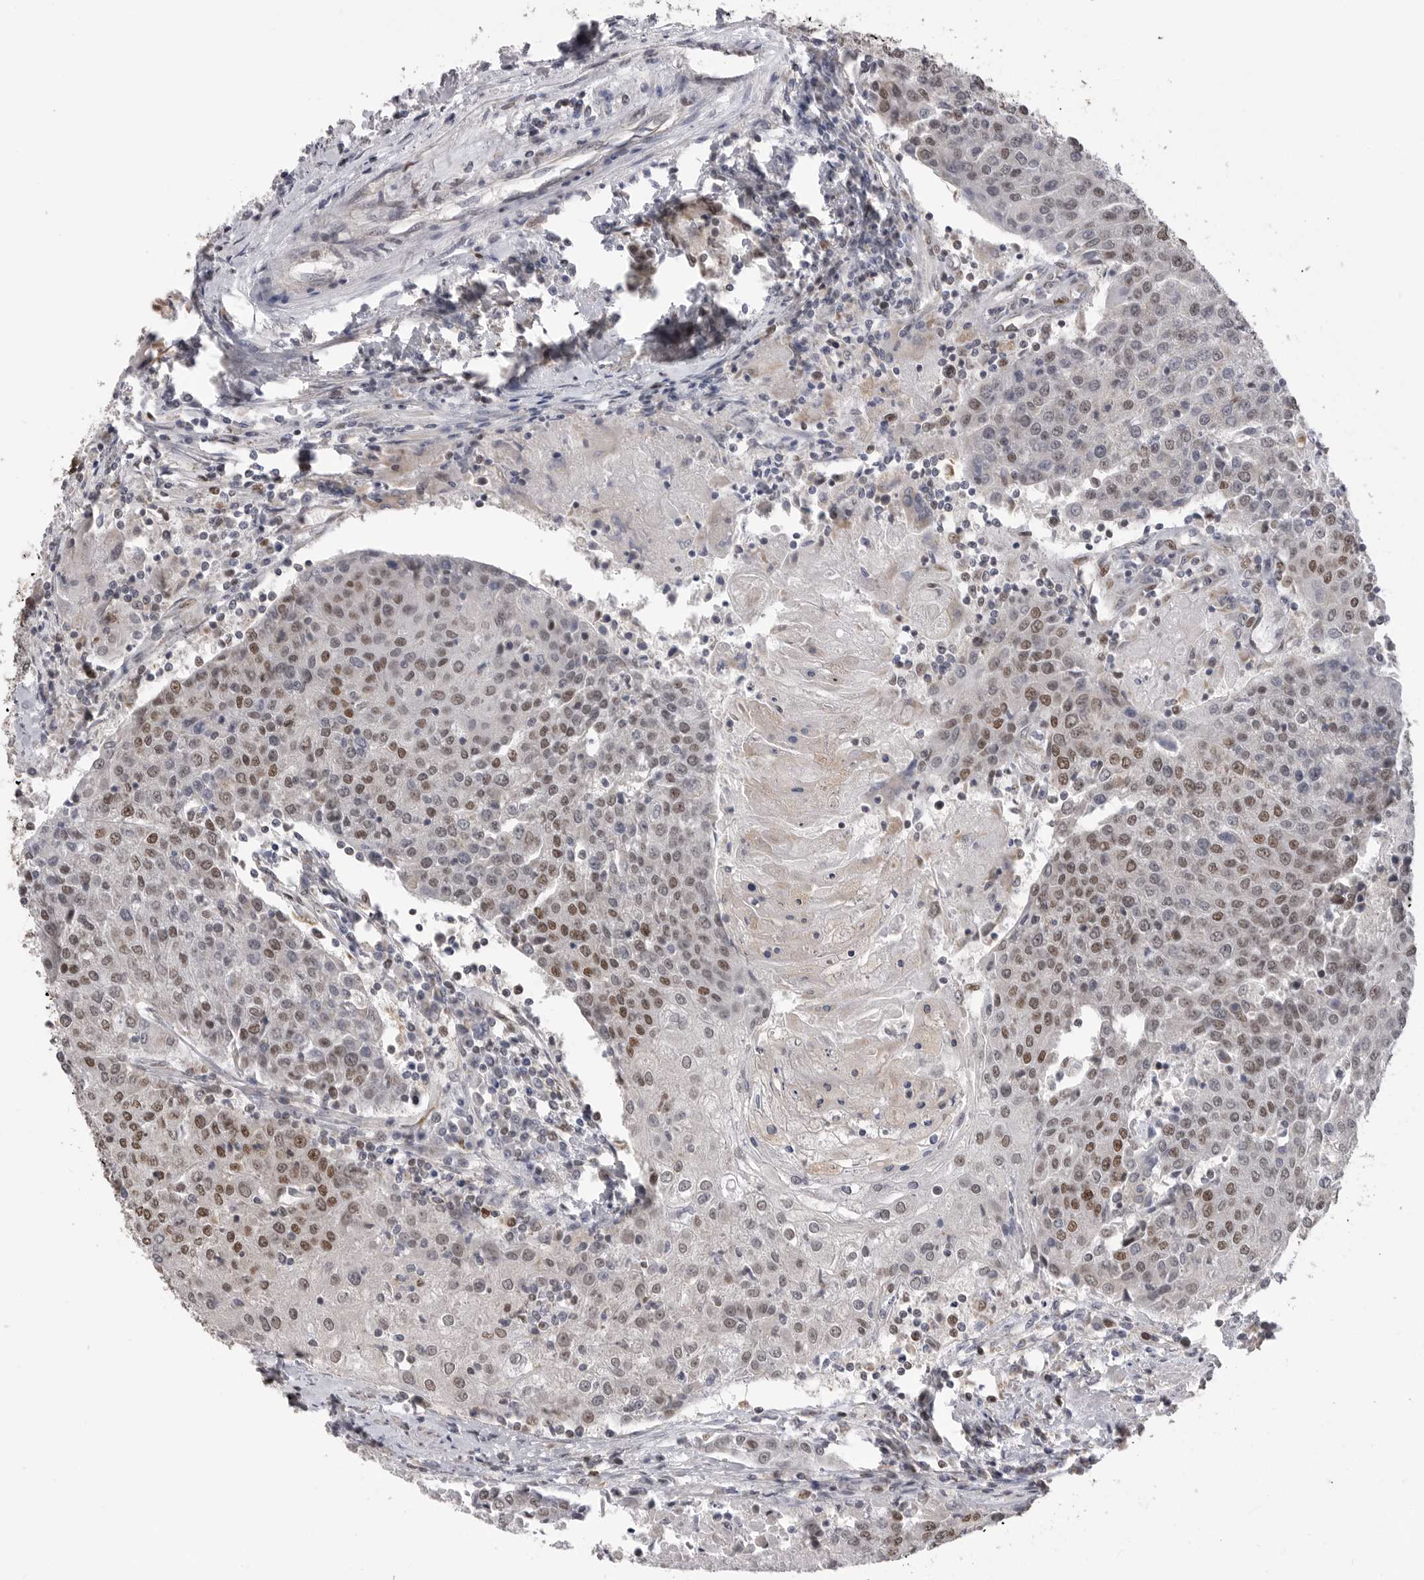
{"staining": {"intensity": "moderate", "quantity": "25%-75%", "location": "nuclear"}, "tissue": "urothelial cancer", "cell_type": "Tumor cells", "image_type": "cancer", "snomed": [{"axis": "morphology", "description": "Urothelial carcinoma, High grade"}, {"axis": "topography", "description": "Urinary bladder"}], "caption": "Urothelial carcinoma (high-grade) was stained to show a protein in brown. There is medium levels of moderate nuclear positivity in approximately 25%-75% of tumor cells.", "gene": "SMARCC1", "patient": {"sex": "female", "age": 85}}